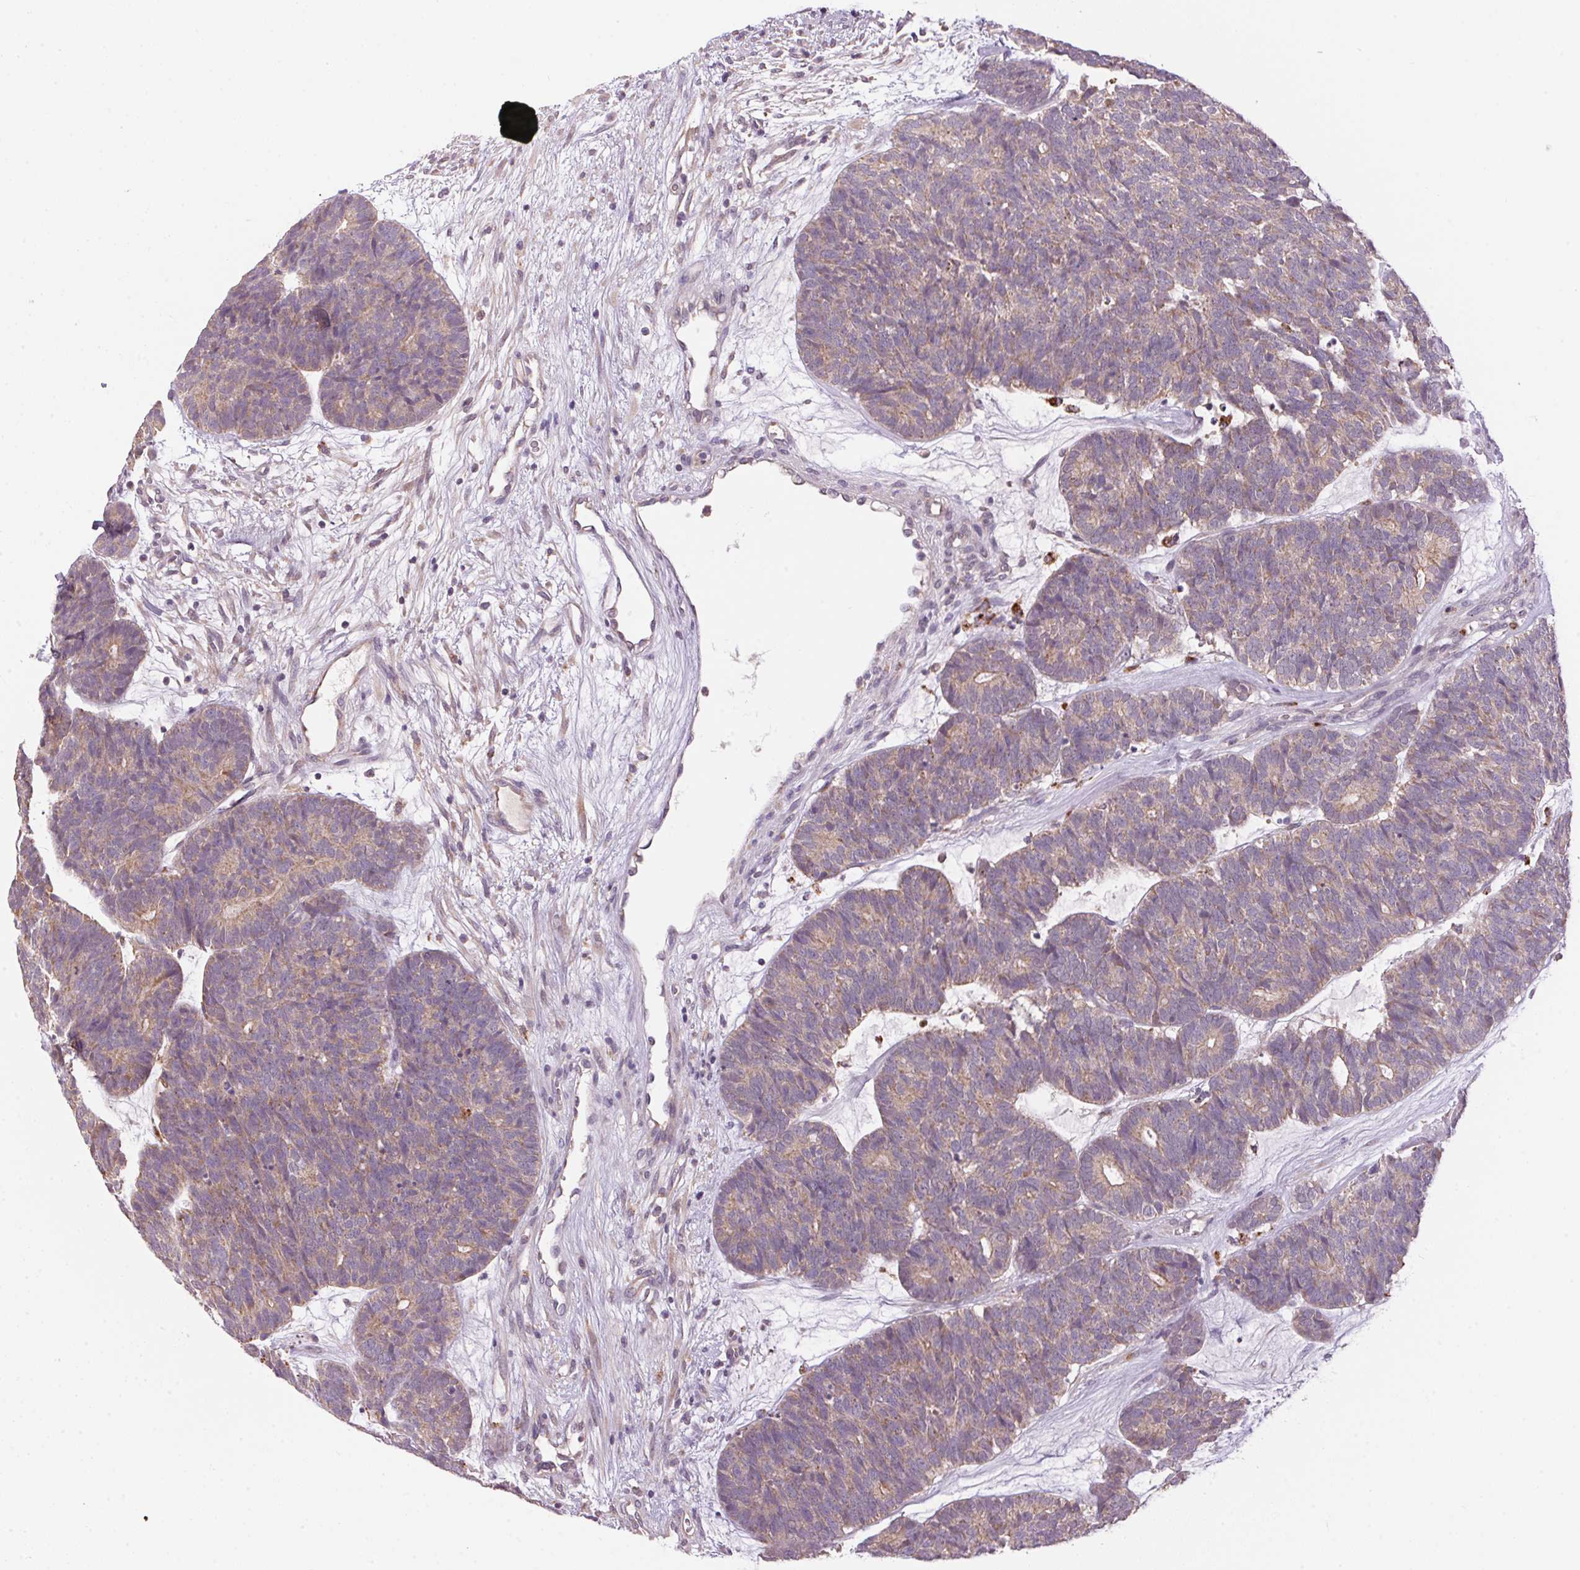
{"staining": {"intensity": "weak", "quantity": "25%-75%", "location": "cytoplasmic/membranous"}, "tissue": "head and neck cancer", "cell_type": "Tumor cells", "image_type": "cancer", "snomed": [{"axis": "morphology", "description": "Adenocarcinoma, NOS"}, {"axis": "topography", "description": "Head-Neck"}], "caption": "A low amount of weak cytoplasmic/membranous positivity is present in about 25%-75% of tumor cells in adenocarcinoma (head and neck) tissue.", "gene": "ADH5", "patient": {"sex": "female", "age": 81}}